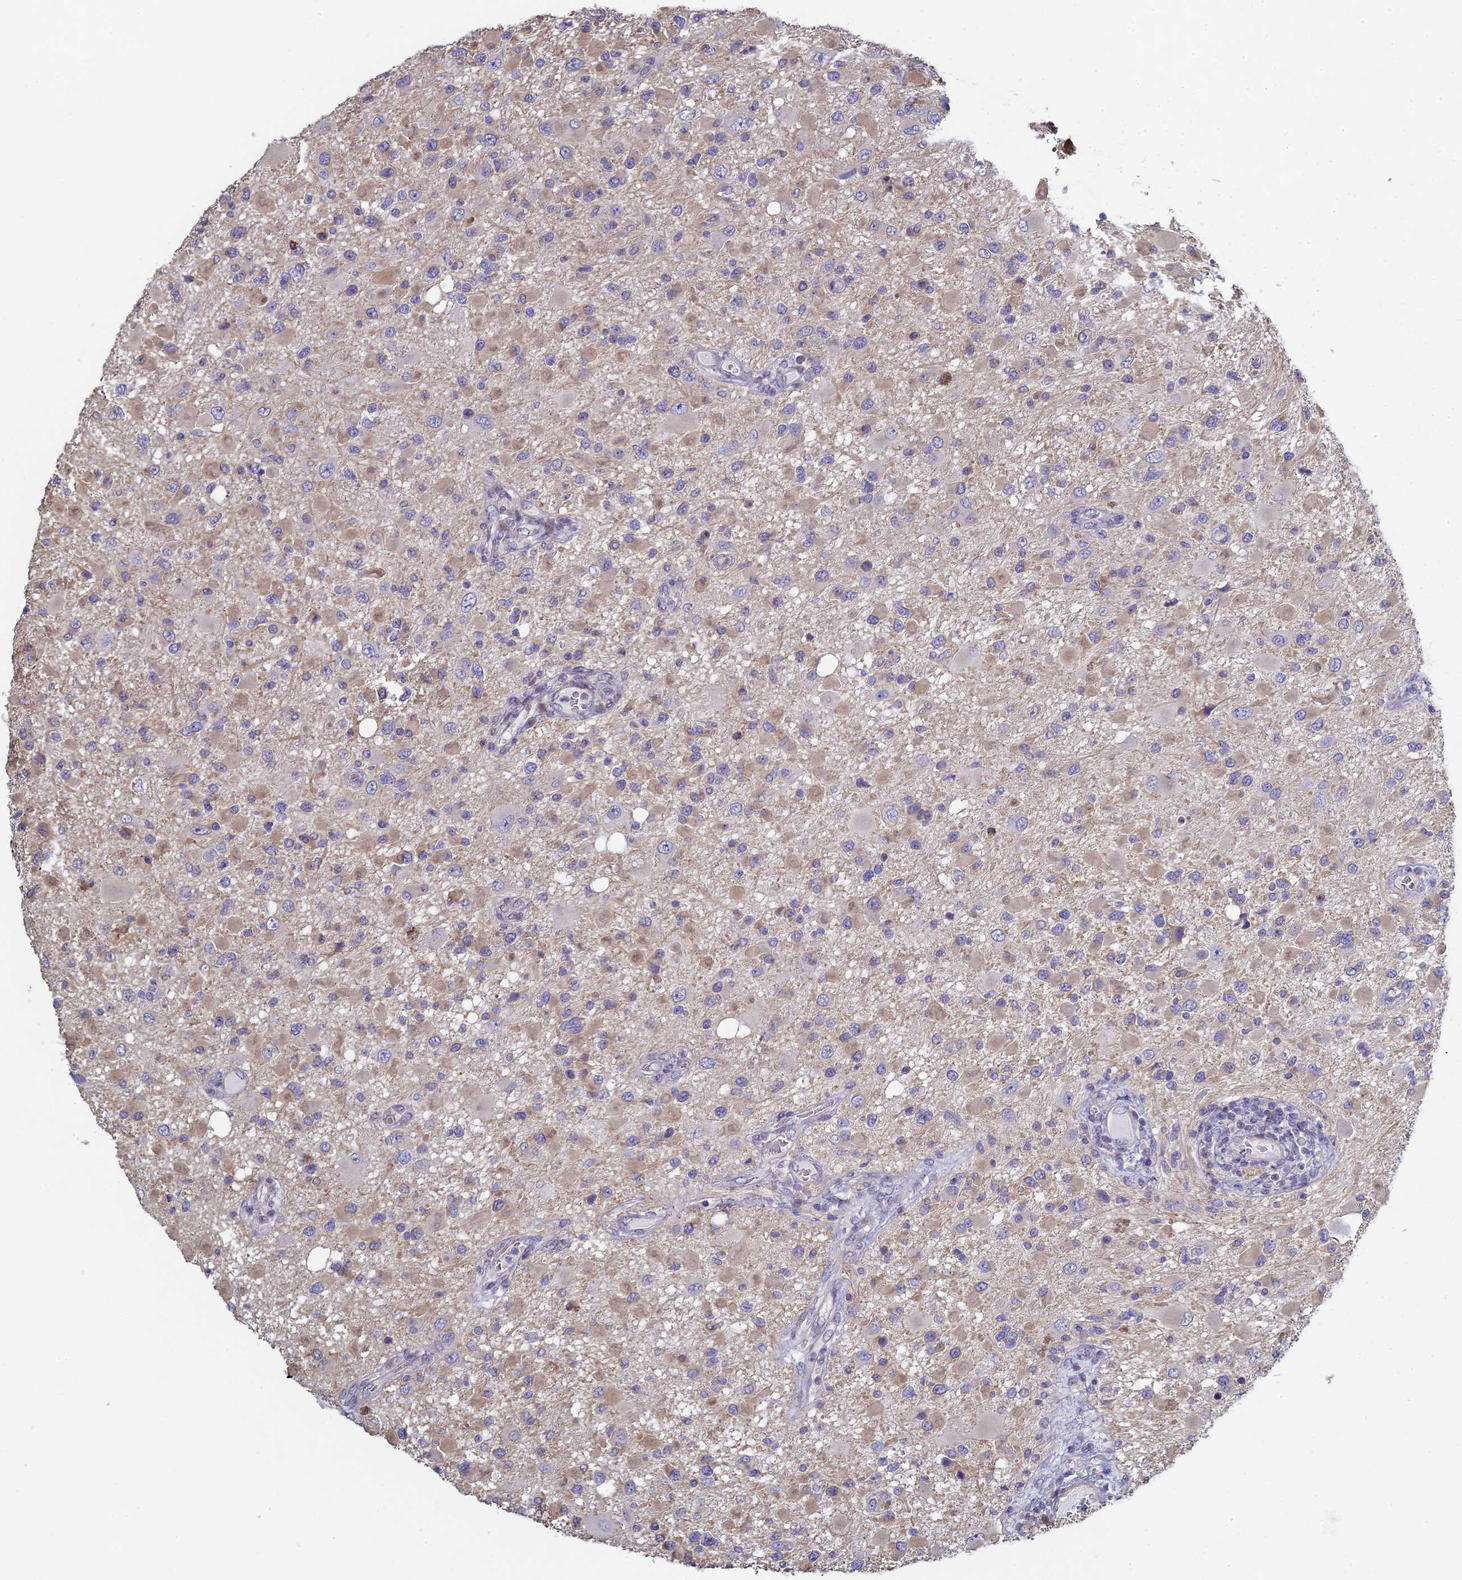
{"staining": {"intensity": "weak", "quantity": "25%-75%", "location": "cytoplasmic/membranous"}, "tissue": "glioma", "cell_type": "Tumor cells", "image_type": "cancer", "snomed": [{"axis": "morphology", "description": "Glioma, malignant, High grade"}, {"axis": "topography", "description": "Brain"}], "caption": "This image reveals glioma stained with immunohistochemistry (IHC) to label a protein in brown. The cytoplasmic/membranous of tumor cells show weak positivity for the protein. Nuclei are counter-stained blue.", "gene": "DIXDC1", "patient": {"sex": "male", "age": 53}}